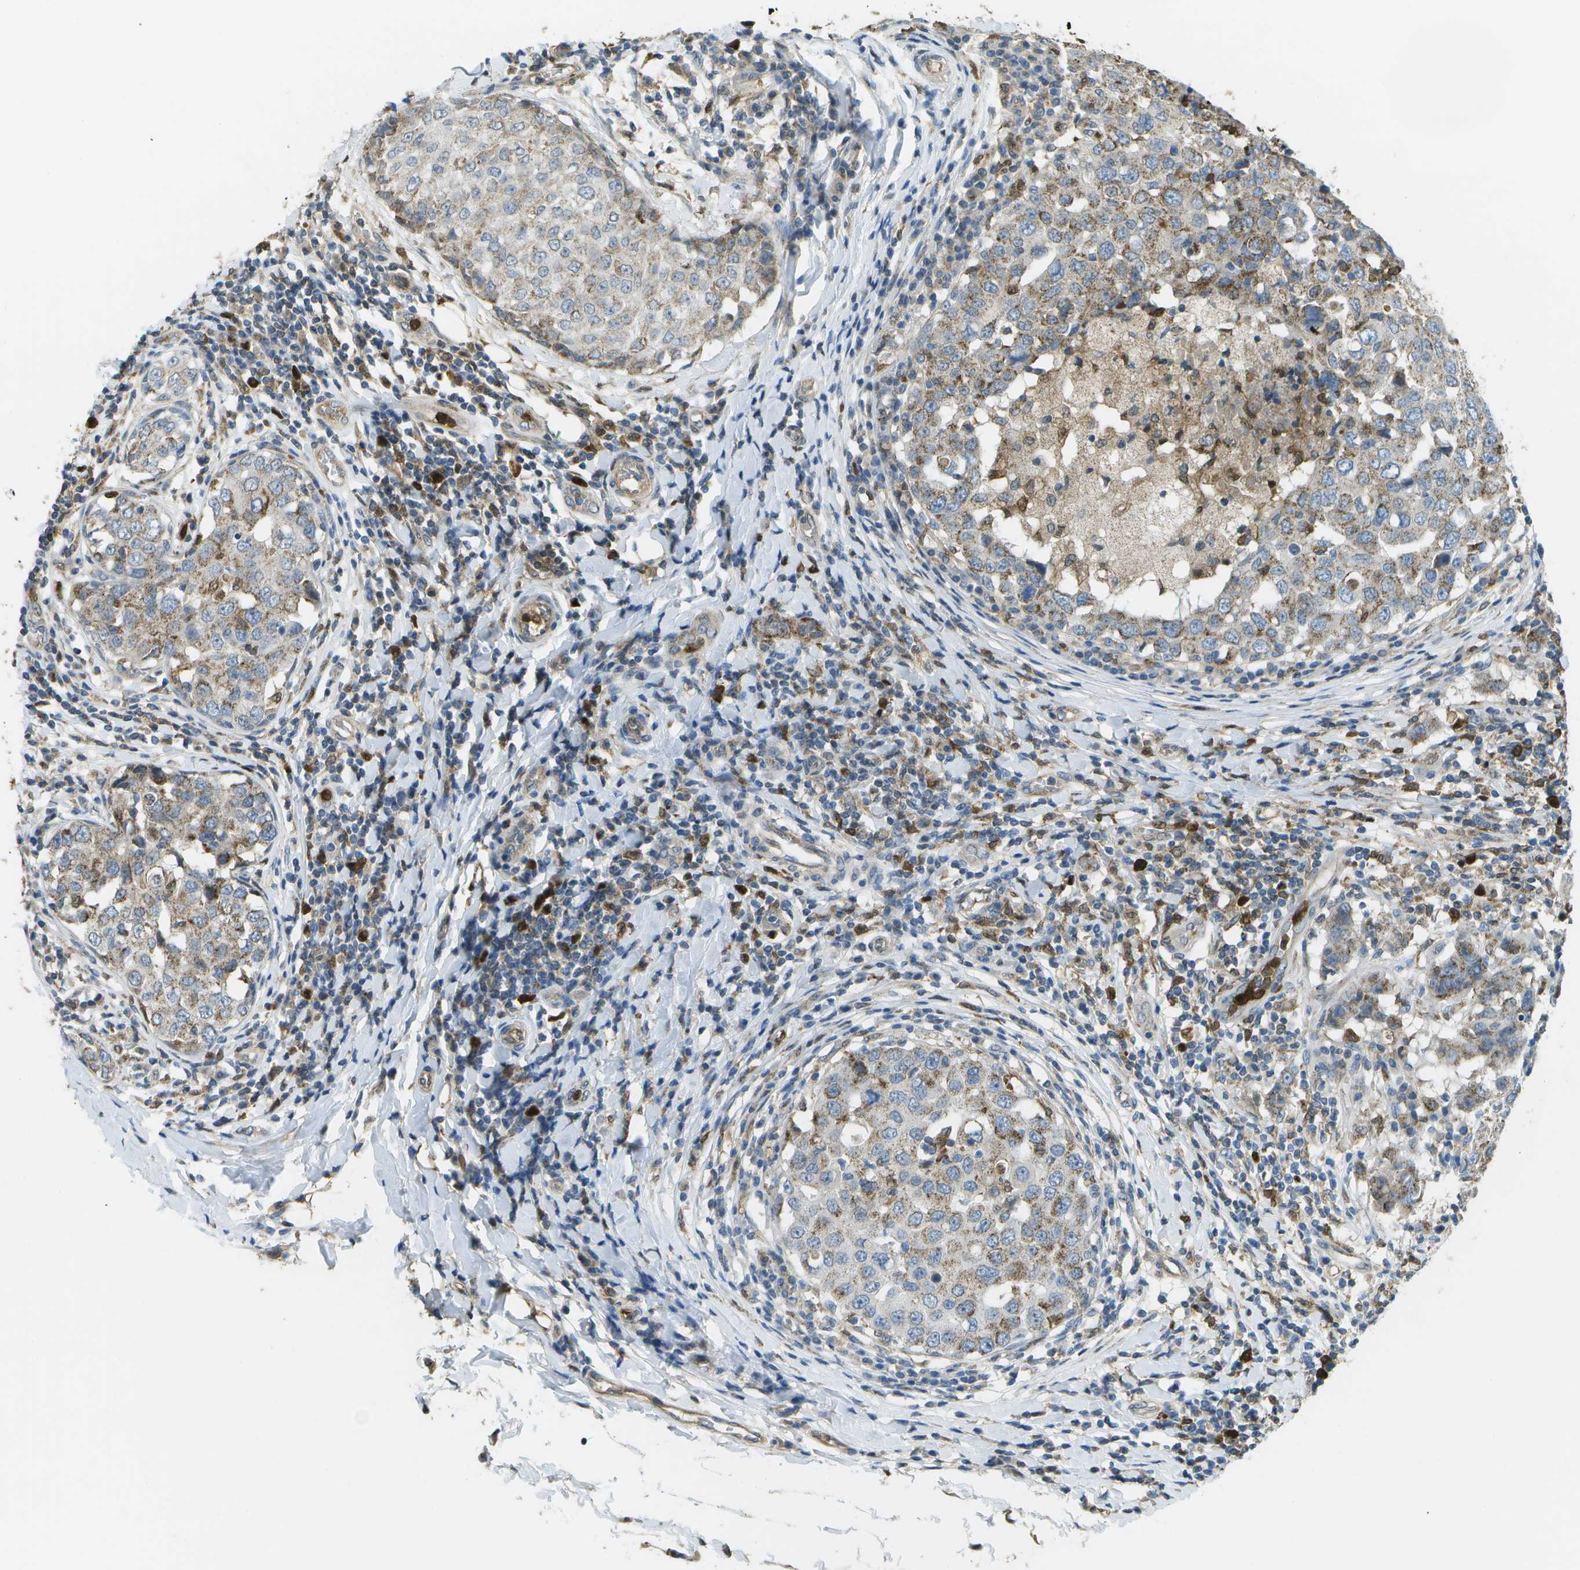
{"staining": {"intensity": "weak", "quantity": ">75%", "location": "cytoplasmic/membranous"}, "tissue": "breast cancer", "cell_type": "Tumor cells", "image_type": "cancer", "snomed": [{"axis": "morphology", "description": "Duct carcinoma"}, {"axis": "topography", "description": "Breast"}], "caption": "Immunohistochemistry photomicrograph of neoplastic tissue: human breast cancer (invasive ductal carcinoma) stained using IHC displays low levels of weak protein expression localized specifically in the cytoplasmic/membranous of tumor cells, appearing as a cytoplasmic/membranous brown color.", "gene": "CACHD1", "patient": {"sex": "female", "age": 27}}